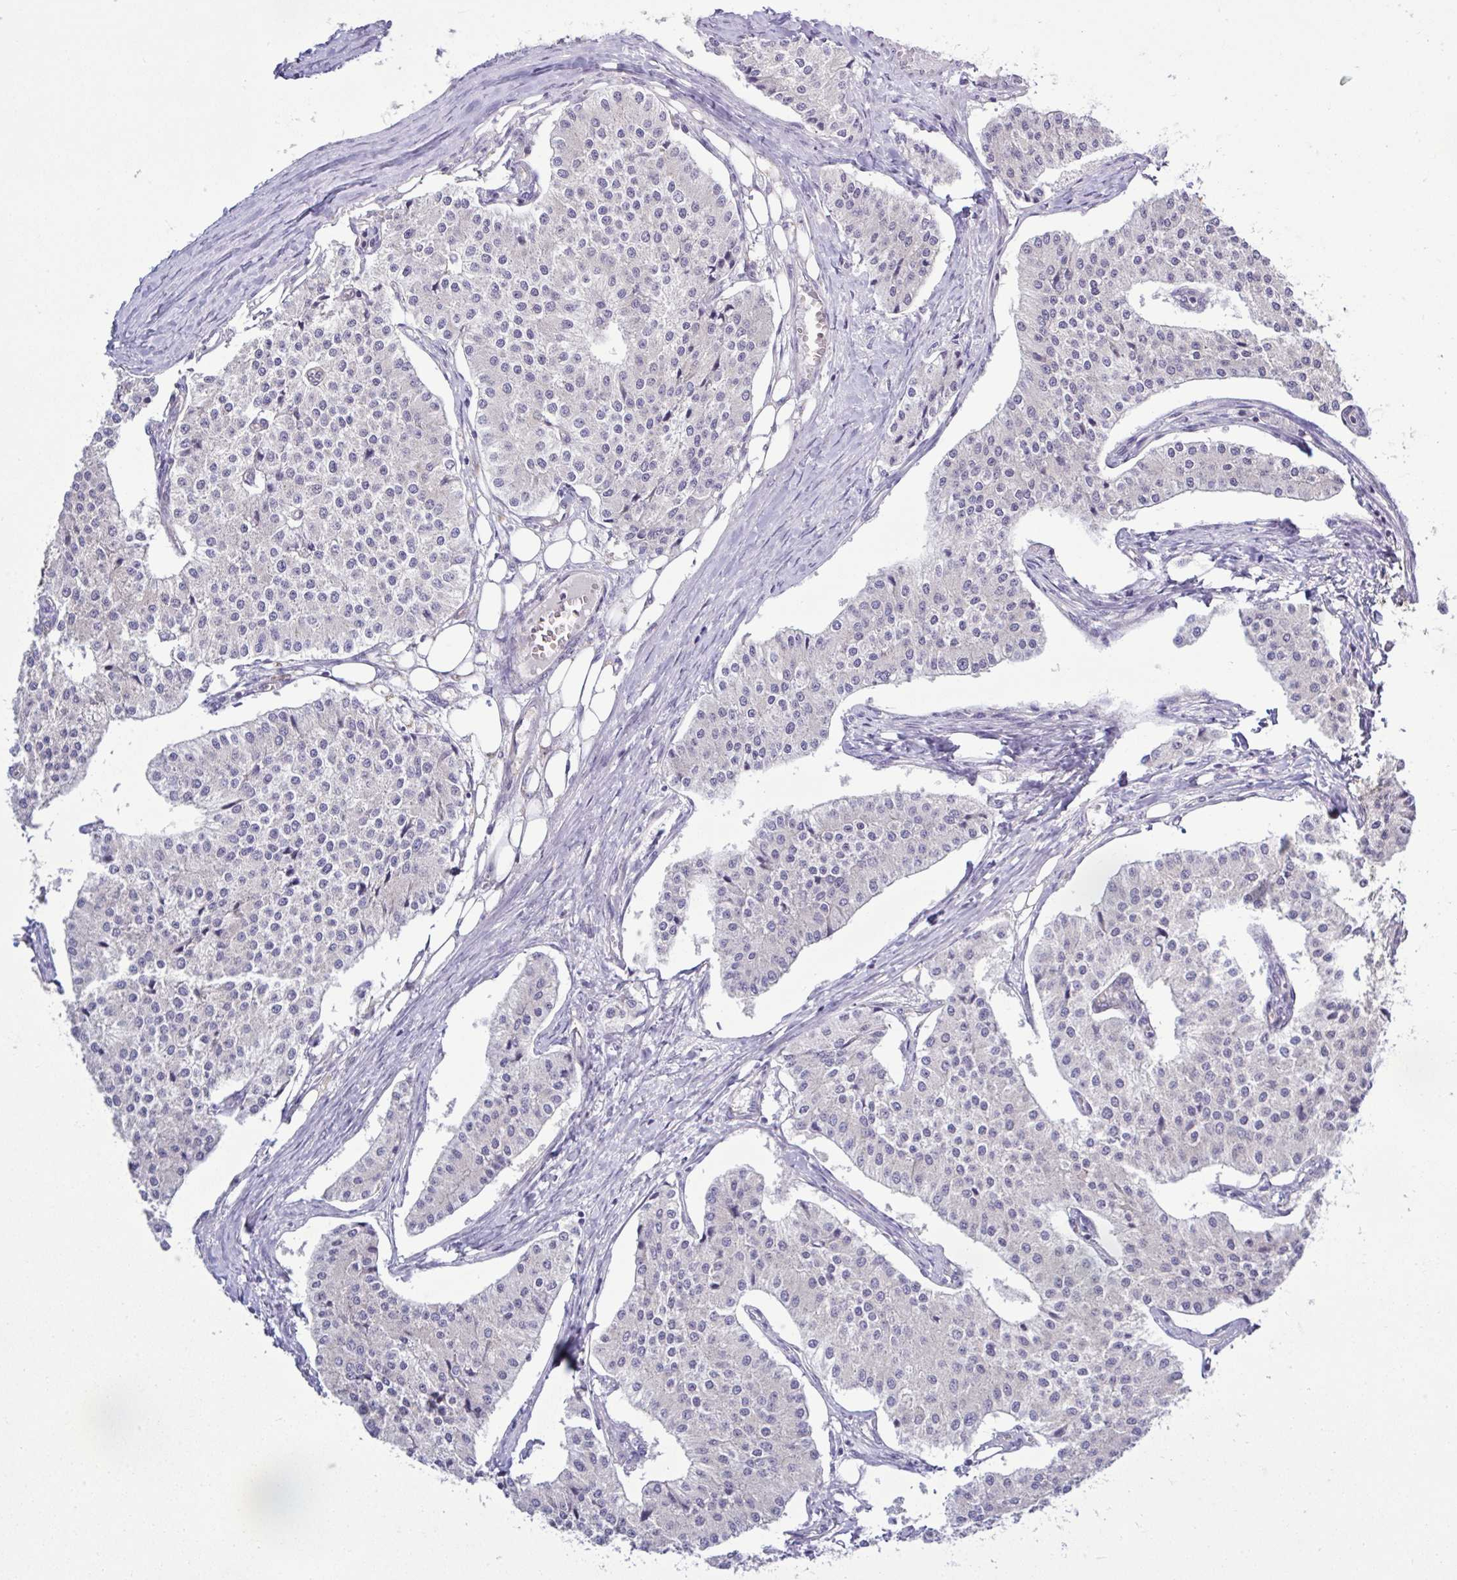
{"staining": {"intensity": "negative", "quantity": "none", "location": "none"}, "tissue": "carcinoid", "cell_type": "Tumor cells", "image_type": "cancer", "snomed": [{"axis": "morphology", "description": "Carcinoid, malignant, NOS"}, {"axis": "topography", "description": "Colon"}], "caption": "IHC micrograph of malignant carcinoid stained for a protein (brown), which reveals no staining in tumor cells.", "gene": "LARS1", "patient": {"sex": "female", "age": 52}}